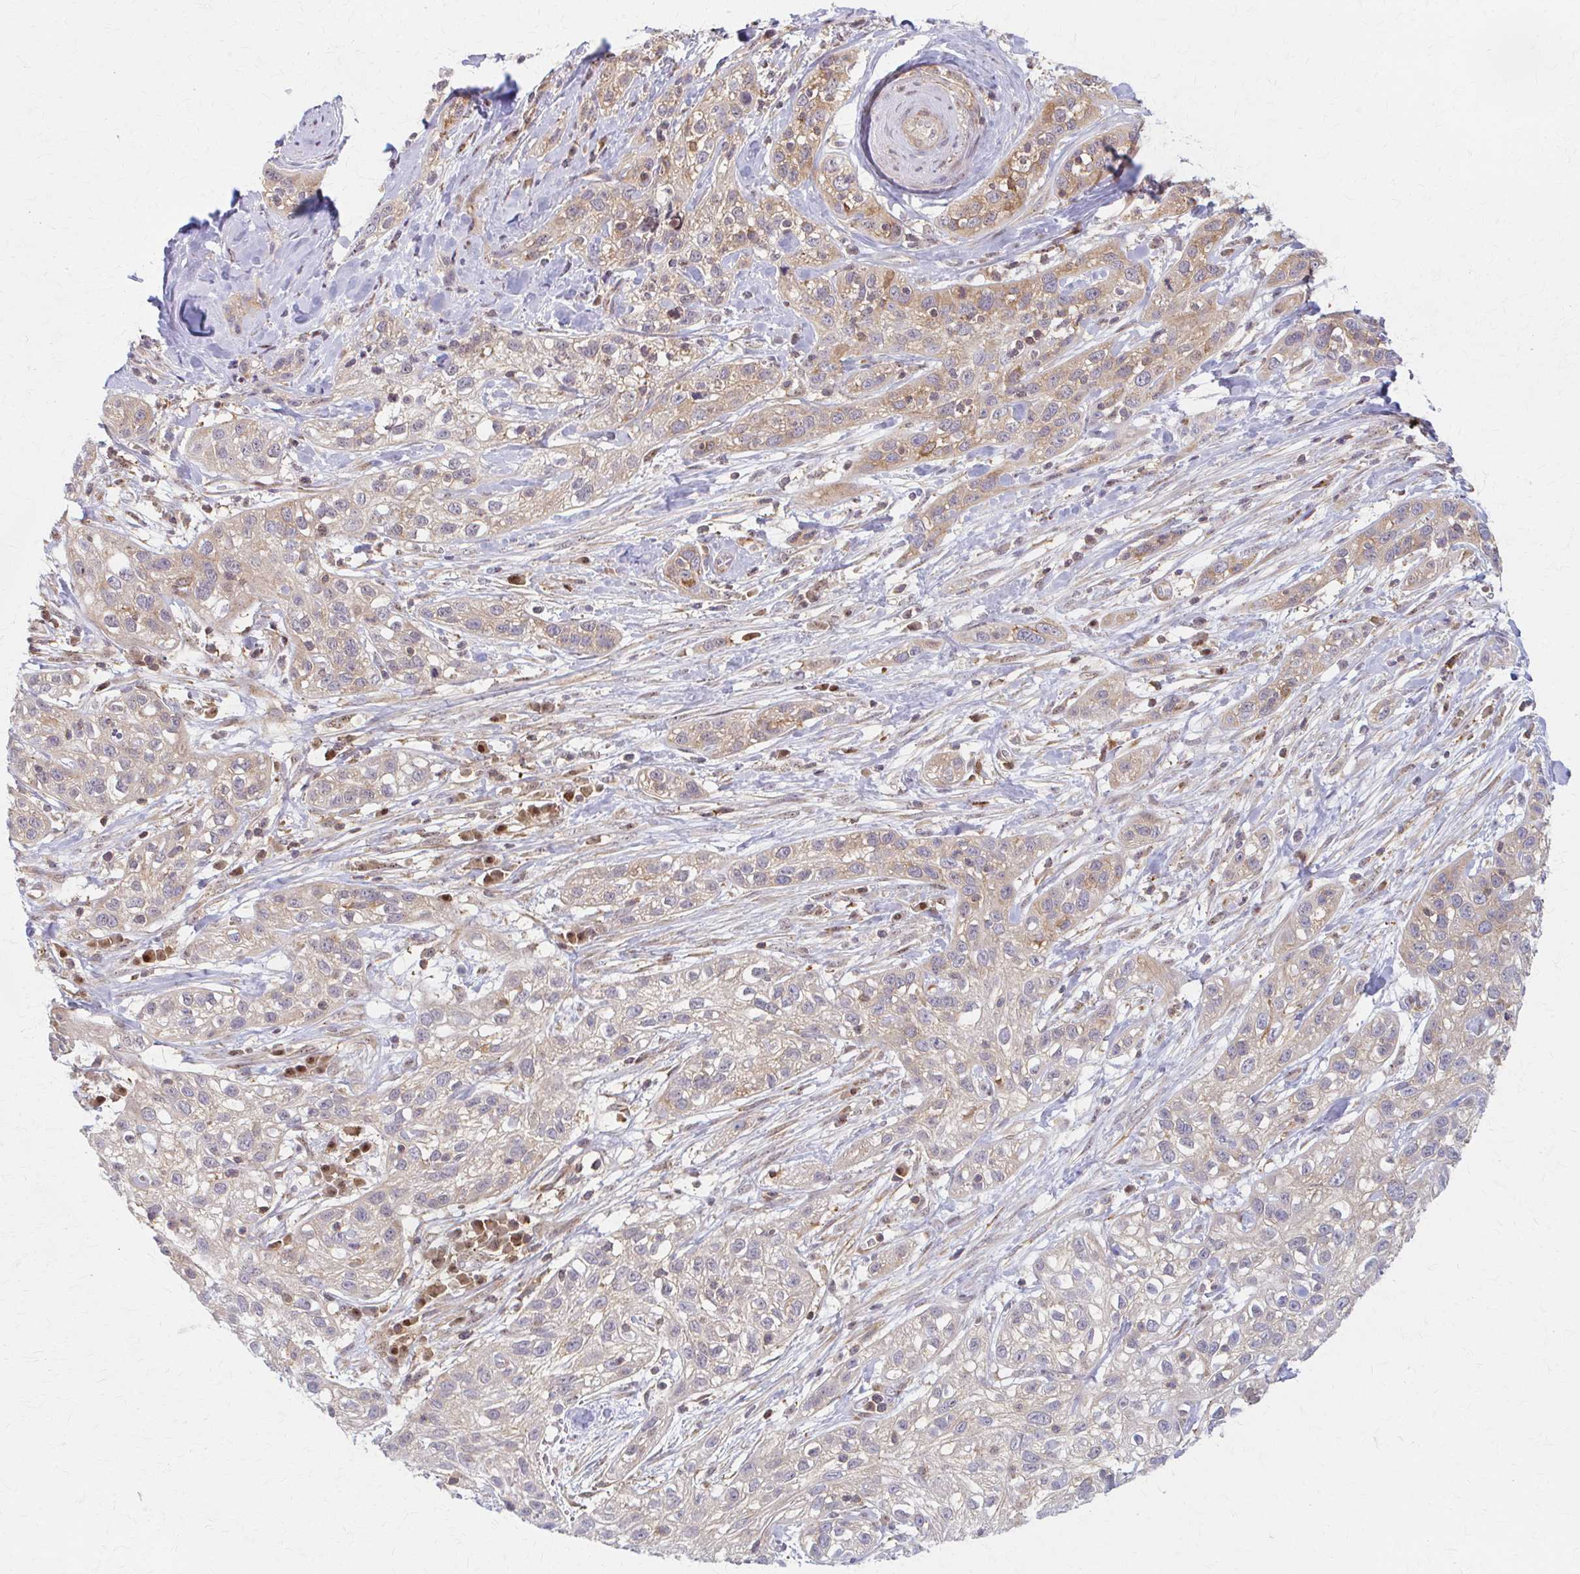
{"staining": {"intensity": "weak", "quantity": ">75%", "location": "cytoplasmic/membranous"}, "tissue": "skin cancer", "cell_type": "Tumor cells", "image_type": "cancer", "snomed": [{"axis": "morphology", "description": "Squamous cell carcinoma, NOS"}, {"axis": "topography", "description": "Skin"}], "caption": "A brown stain shows weak cytoplasmic/membranous expression of a protein in squamous cell carcinoma (skin) tumor cells.", "gene": "ARHGAP35", "patient": {"sex": "male", "age": 82}}